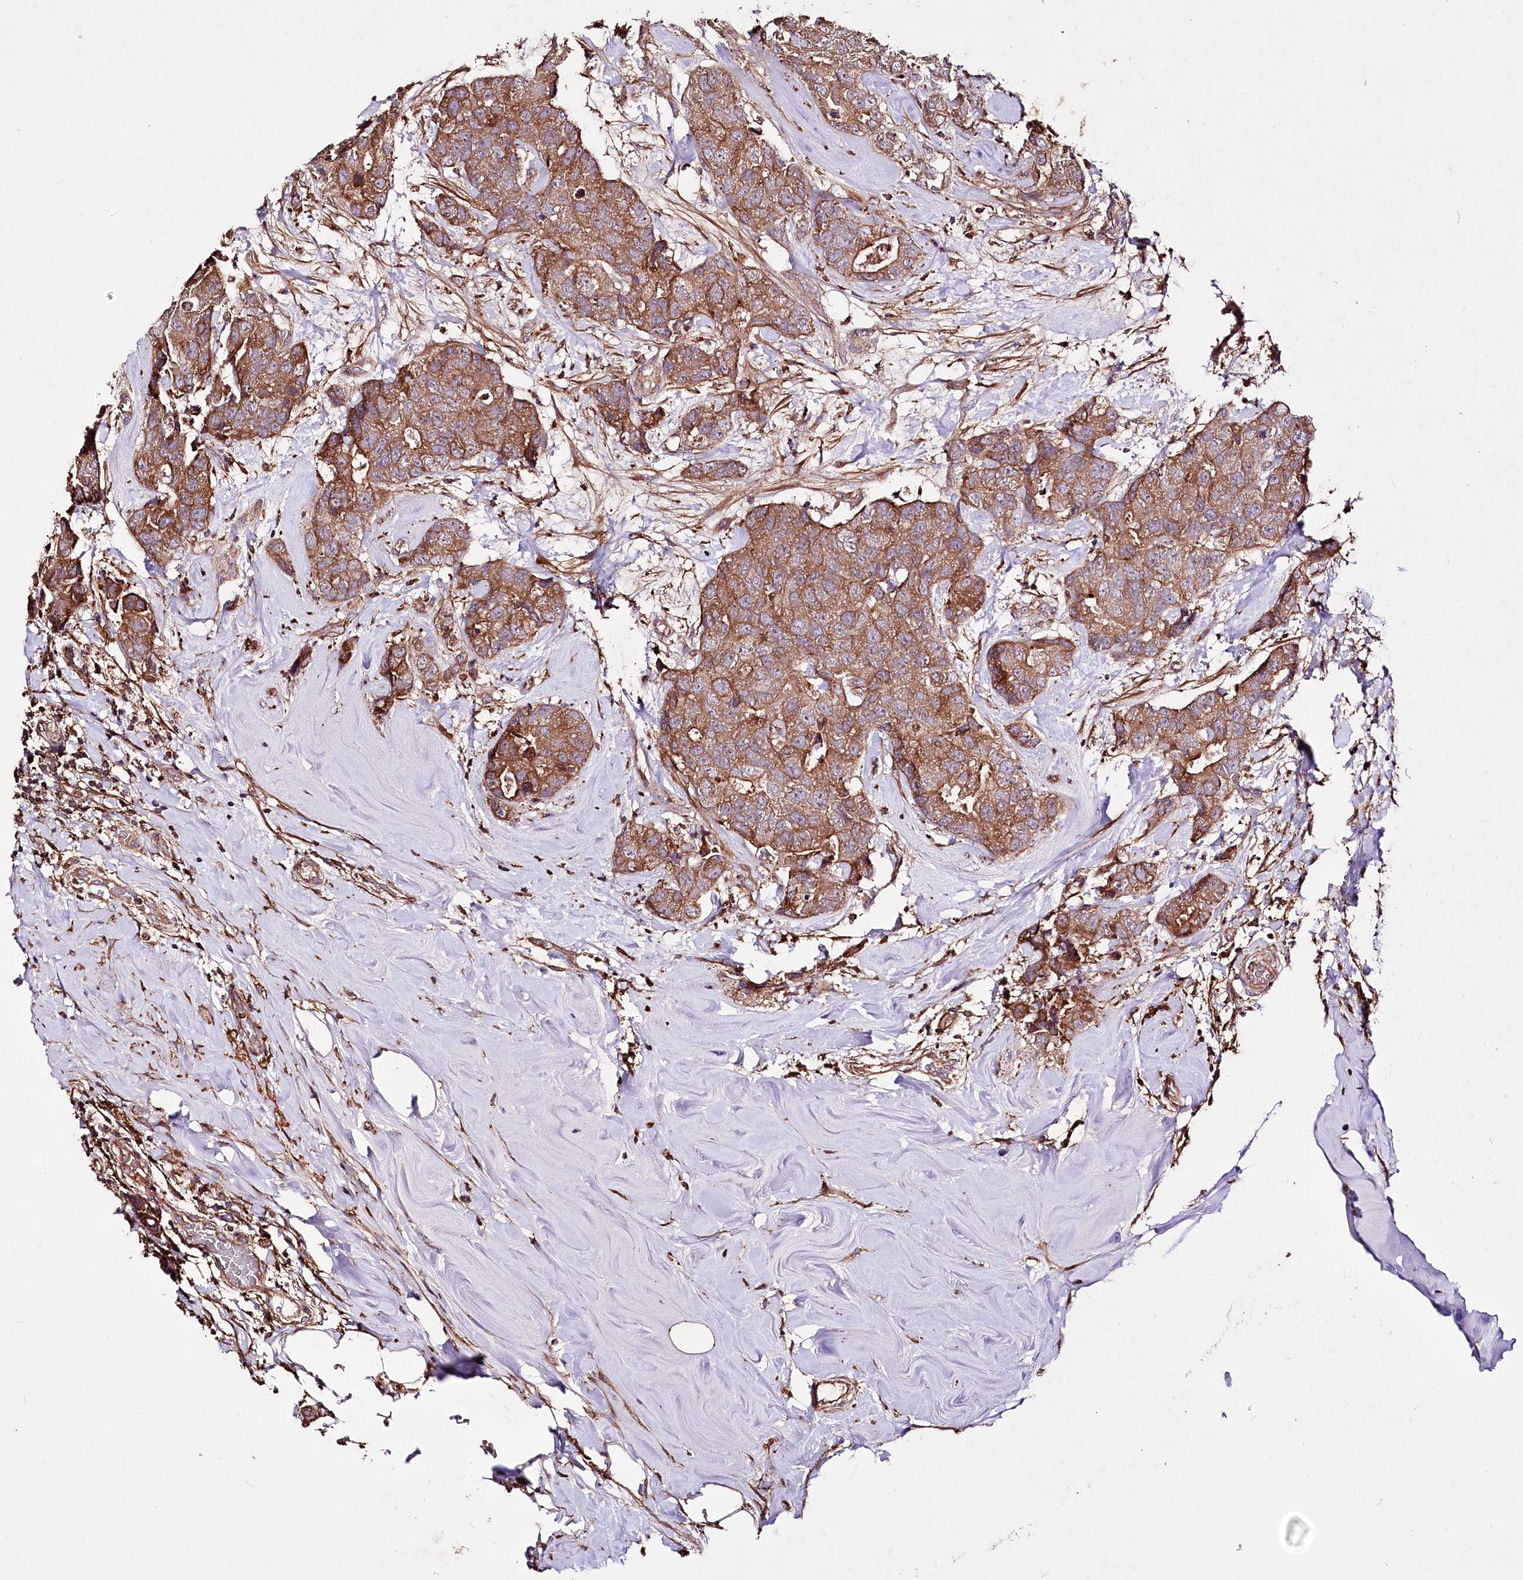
{"staining": {"intensity": "moderate", "quantity": ">75%", "location": "cytoplasmic/membranous"}, "tissue": "breast cancer", "cell_type": "Tumor cells", "image_type": "cancer", "snomed": [{"axis": "morphology", "description": "Duct carcinoma"}, {"axis": "topography", "description": "Breast"}], "caption": "Human infiltrating ductal carcinoma (breast) stained for a protein (brown) exhibits moderate cytoplasmic/membranous positive staining in approximately >75% of tumor cells.", "gene": "WWC1", "patient": {"sex": "female", "age": 62}}